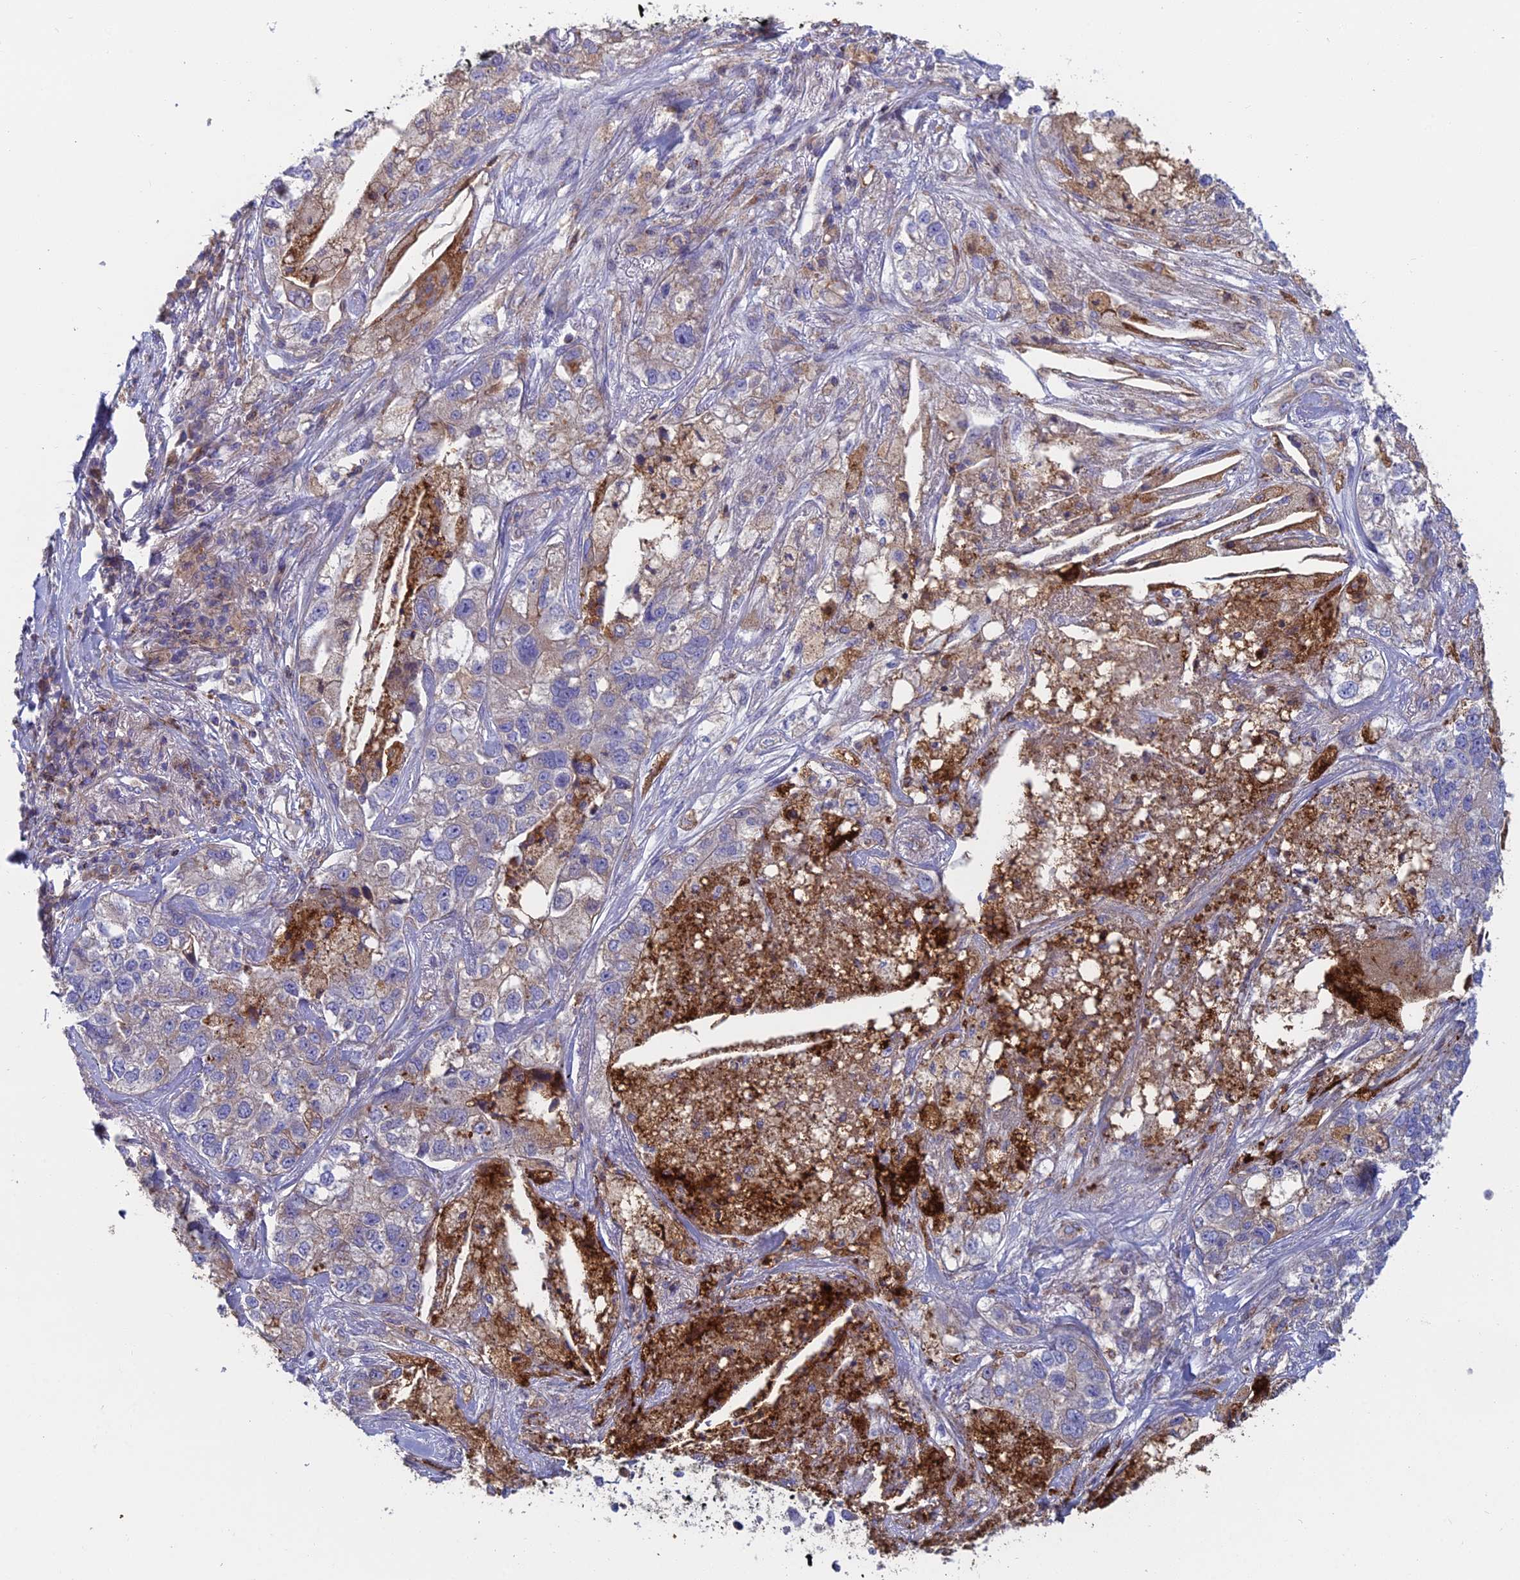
{"staining": {"intensity": "negative", "quantity": "none", "location": "none"}, "tissue": "lung cancer", "cell_type": "Tumor cells", "image_type": "cancer", "snomed": [{"axis": "morphology", "description": "Adenocarcinoma, NOS"}, {"axis": "topography", "description": "Lung"}], "caption": "There is no significant expression in tumor cells of lung cancer. (DAB (3,3'-diaminobenzidine) immunohistochemistry visualized using brightfield microscopy, high magnification).", "gene": "IFTAP", "patient": {"sex": "male", "age": 49}}